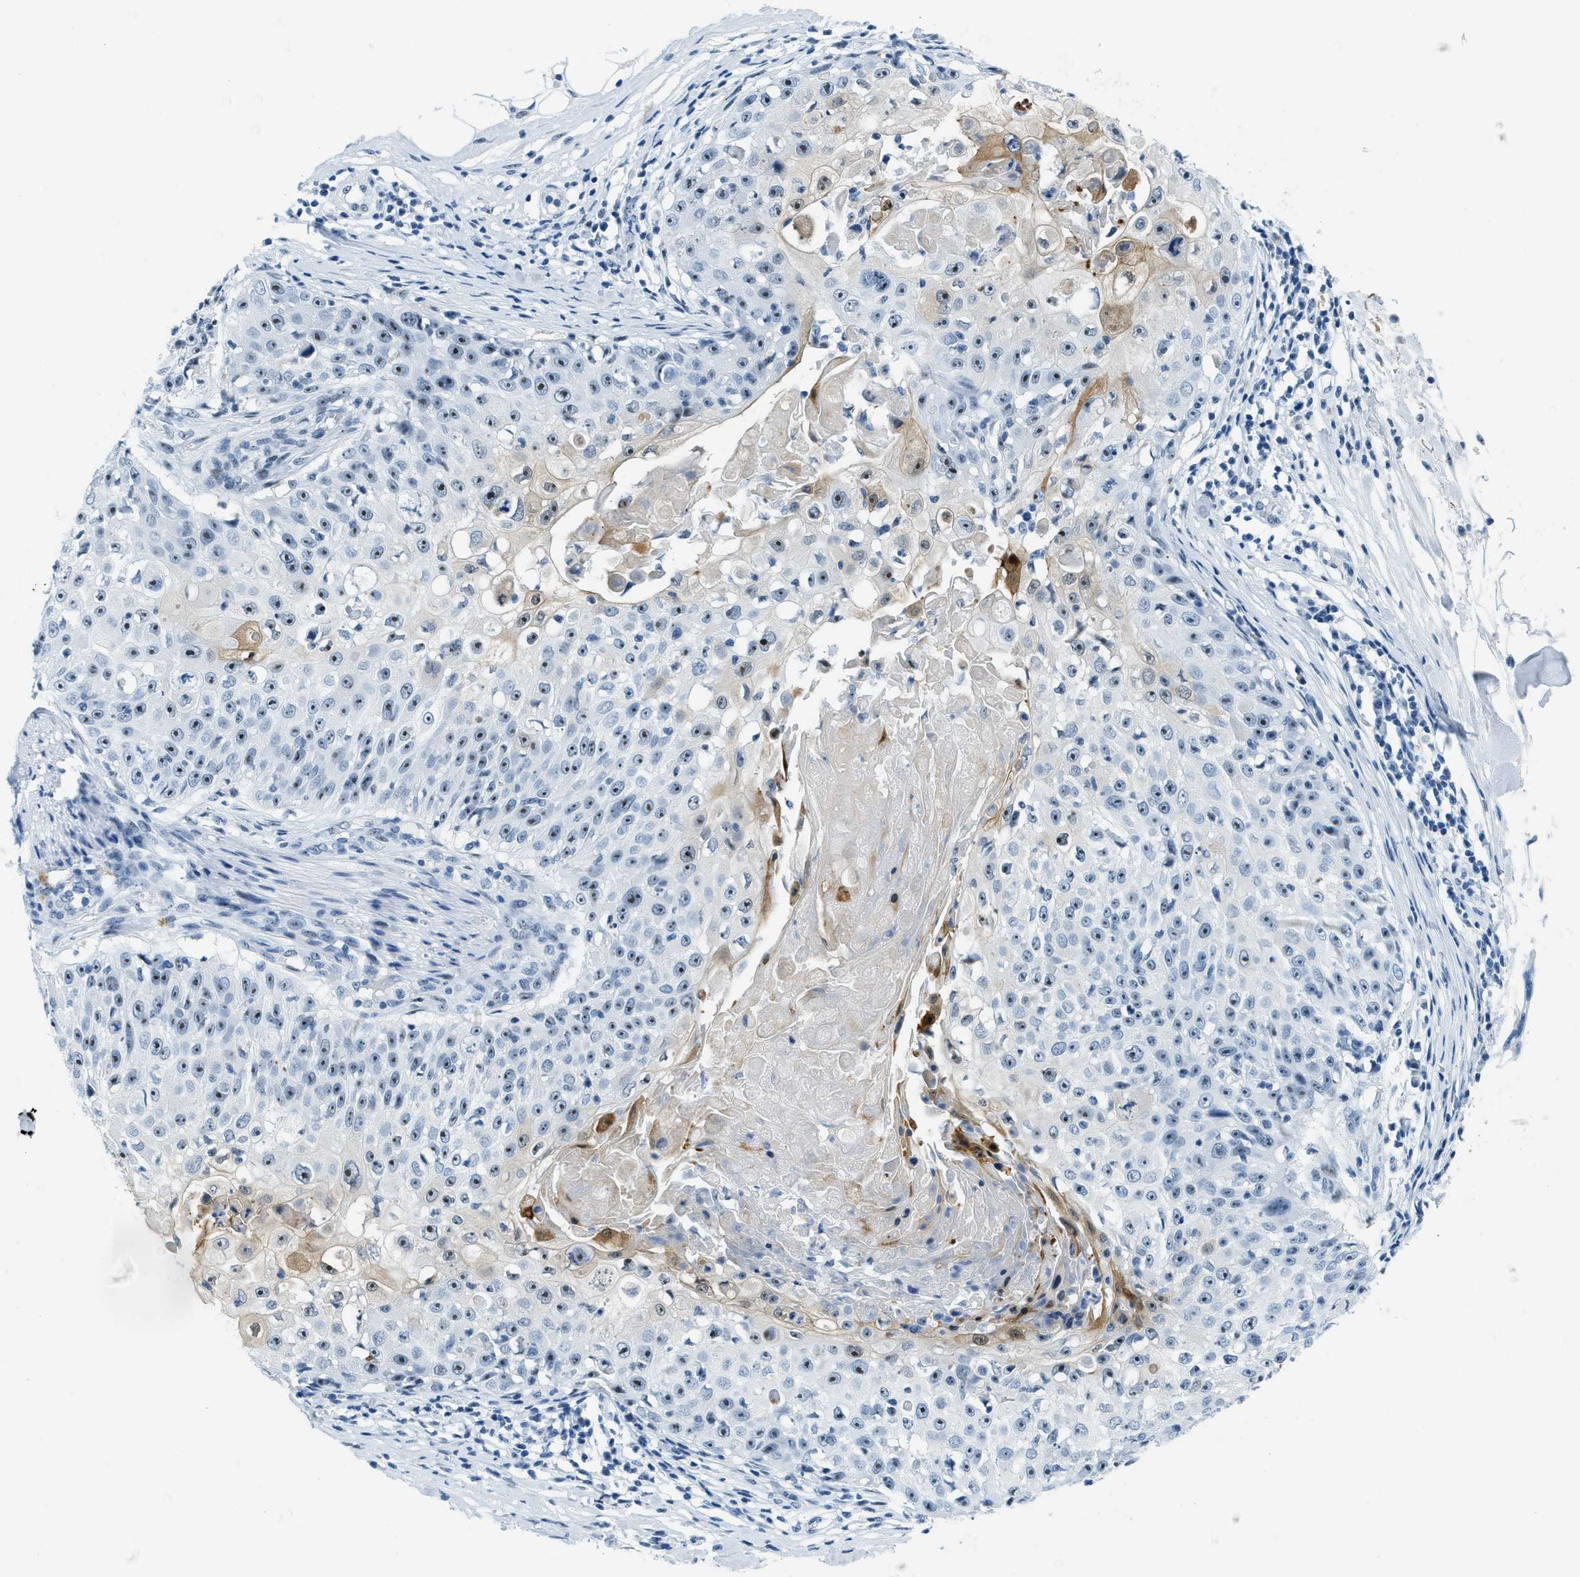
{"staining": {"intensity": "moderate", "quantity": ">75%", "location": "nuclear"}, "tissue": "skin cancer", "cell_type": "Tumor cells", "image_type": "cancer", "snomed": [{"axis": "morphology", "description": "Squamous cell carcinoma, NOS"}, {"axis": "topography", "description": "Skin"}], "caption": "Protein positivity by immunohistochemistry shows moderate nuclear expression in approximately >75% of tumor cells in skin cancer.", "gene": "PLA2G2A", "patient": {"sex": "male", "age": 86}}